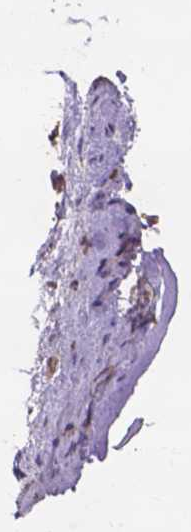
{"staining": {"intensity": "strong", "quantity": ">75%", "location": "cytoplasmic/membranous"}, "tissue": "nasopharynx", "cell_type": "Respiratory epithelial cells", "image_type": "normal", "snomed": [{"axis": "morphology", "description": "Normal tissue, NOS"}, {"axis": "topography", "description": "Nasopharynx"}], "caption": "Immunohistochemical staining of unremarkable human nasopharynx displays high levels of strong cytoplasmic/membranous positivity in about >75% of respiratory epithelial cells. (Brightfield microscopy of DAB IHC at high magnification).", "gene": "TAB2", "patient": {"sex": "male", "age": 77}}